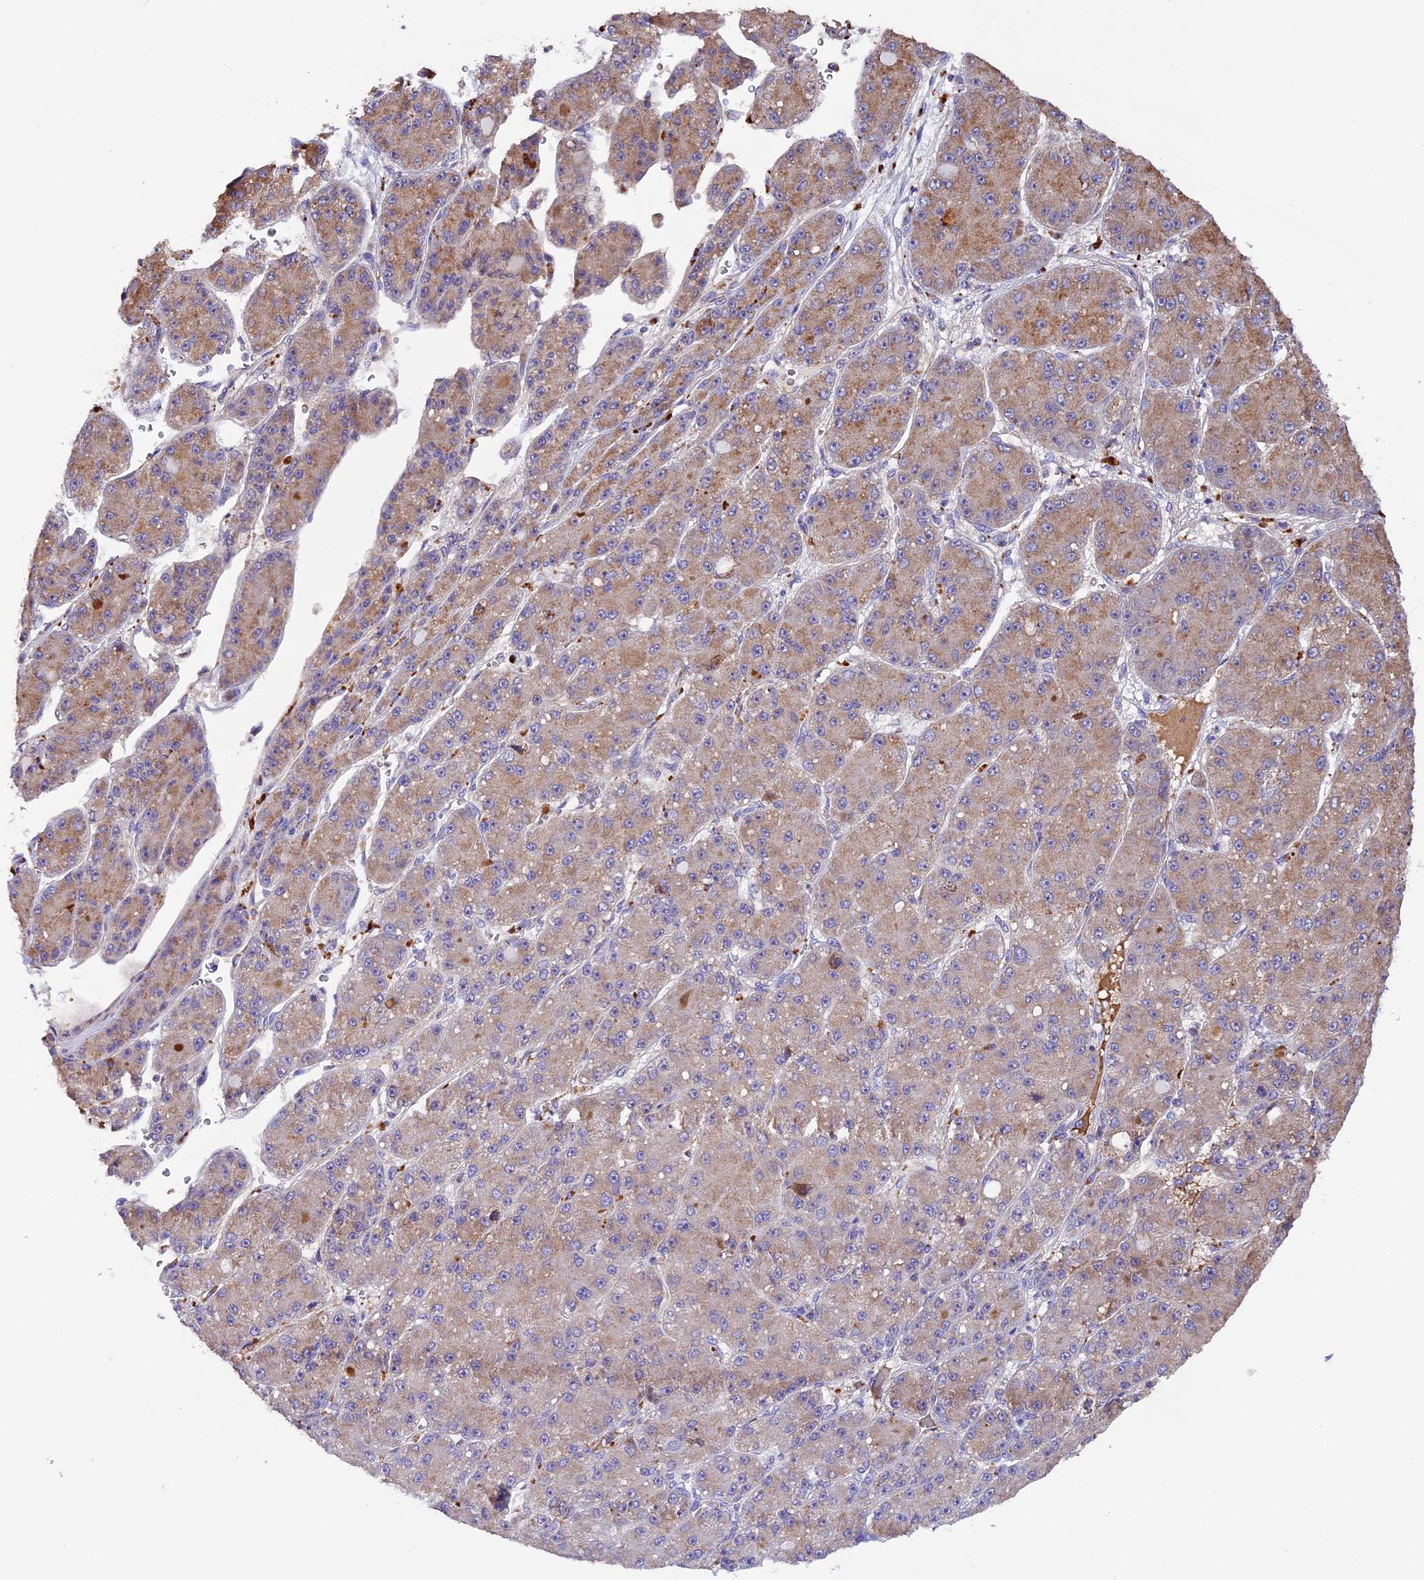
{"staining": {"intensity": "moderate", "quantity": ">75%", "location": "cytoplasmic/membranous"}, "tissue": "liver cancer", "cell_type": "Tumor cells", "image_type": "cancer", "snomed": [{"axis": "morphology", "description": "Carcinoma, Hepatocellular, NOS"}, {"axis": "topography", "description": "Liver"}], "caption": "Liver cancer (hepatocellular carcinoma) was stained to show a protein in brown. There is medium levels of moderate cytoplasmic/membranous positivity in approximately >75% of tumor cells.", "gene": "METTL22", "patient": {"sex": "male", "age": 67}}